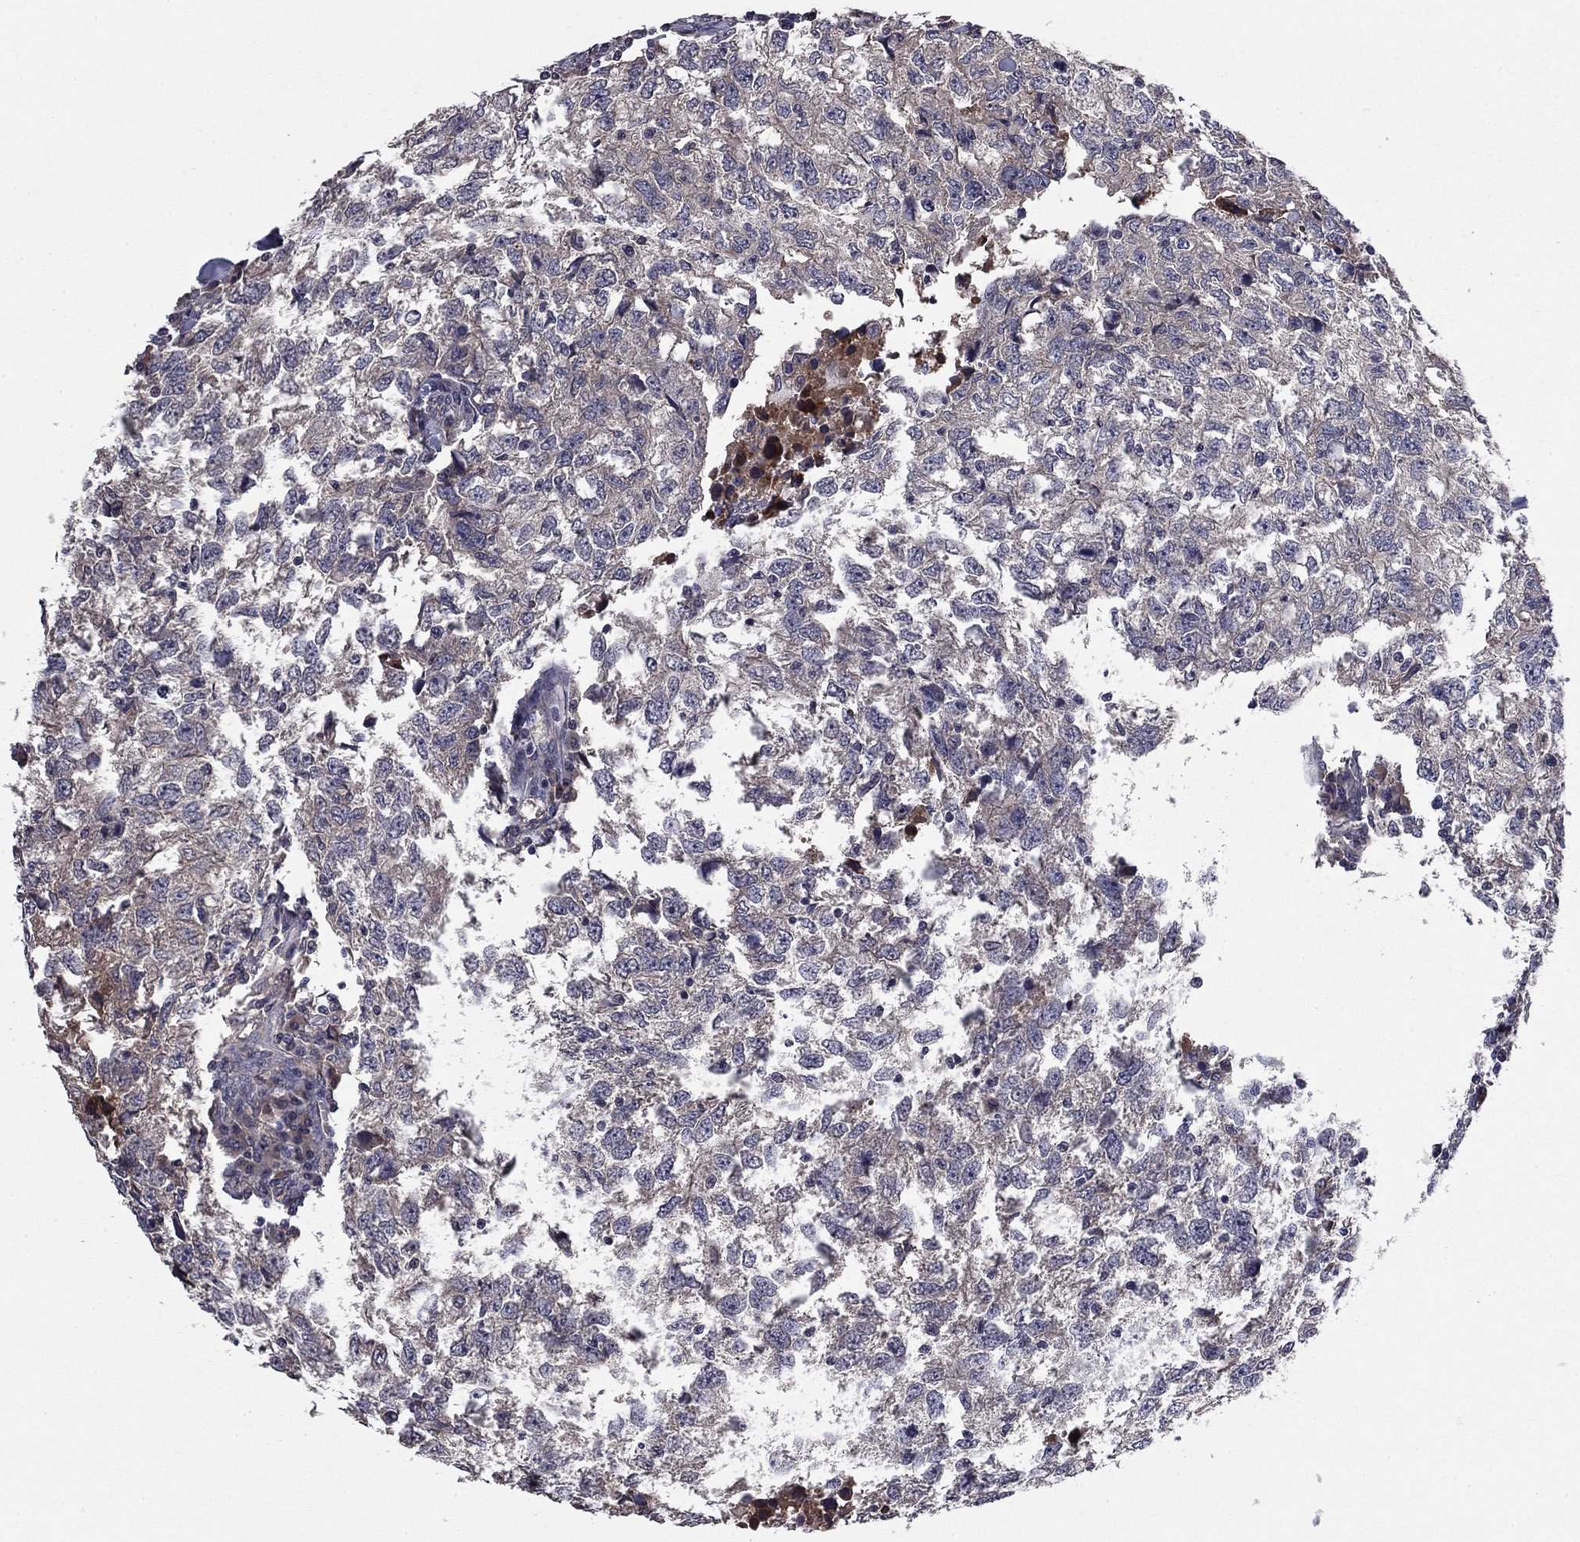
{"staining": {"intensity": "negative", "quantity": "none", "location": "none"}, "tissue": "breast cancer", "cell_type": "Tumor cells", "image_type": "cancer", "snomed": [{"axis": "morphology", "description": "Duct carcinoma"}, {"axis": "topography", "description": "Breast"}], "caption": "A histopathology image of human breast cancer is negative for staining in tumor cells.", "gene": "PROS1", "patient": {"sex": "female", "age": 30}}